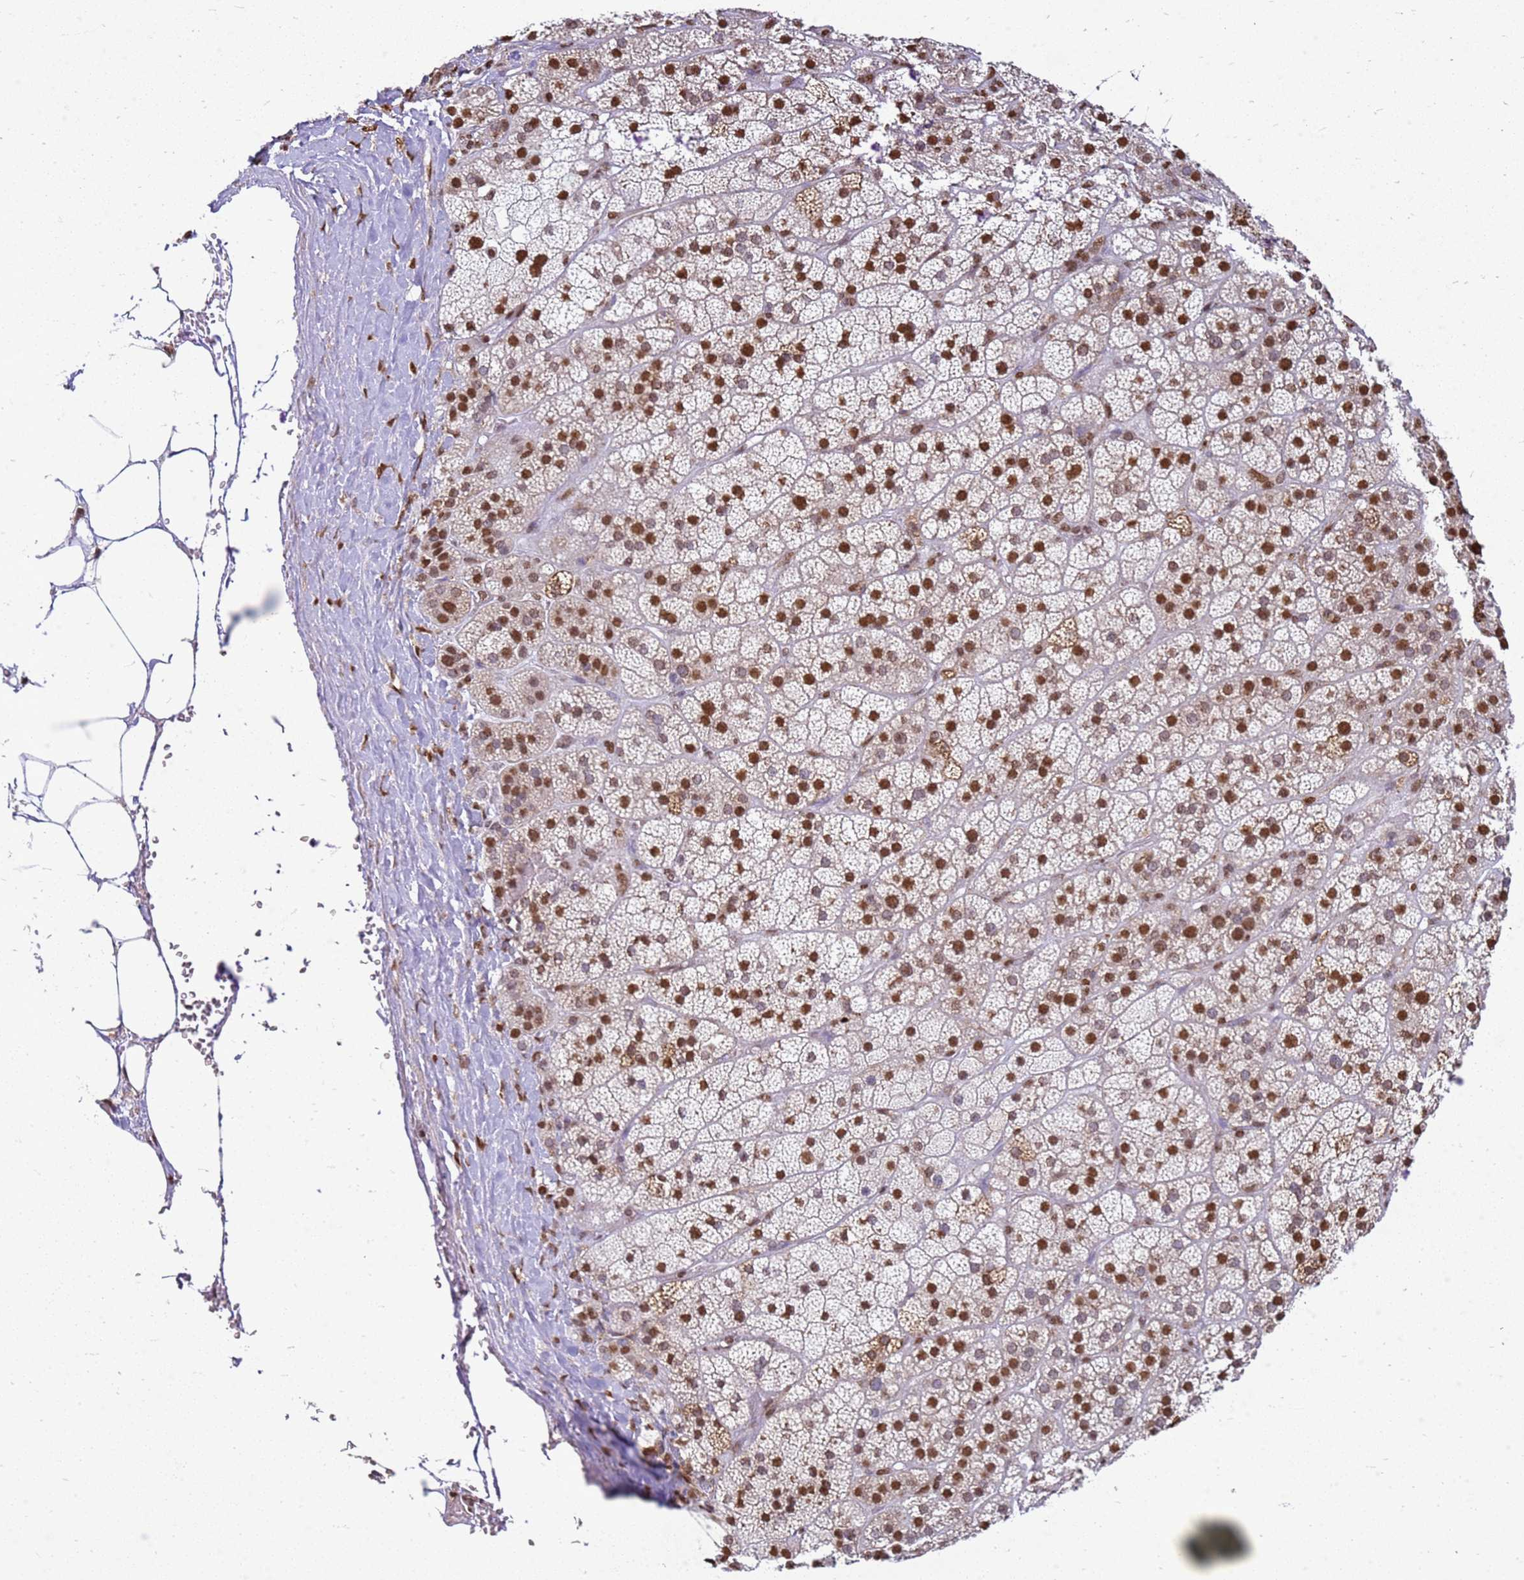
{"staining": {"intensity": "moderate", "quantity": ">75%", "location": "nuclear"}, "tissue": "adrenal gland", "cell_type": "Glandular cells", "image_type": "normal", "snomed": [{"axis": "morphology", "description": "Normal tissue, NOS"}, {"axis": "topography", "description": "Adrenal gland"}], "caption": "IHC photomicrograph of benign human adrenal gland stained for a protein (brown), which shows medium levels of moderate nuclear staining in about >75% of glandular cells.", "gene": "APEX1", "patient": {"sex": "female", "age": 70}}